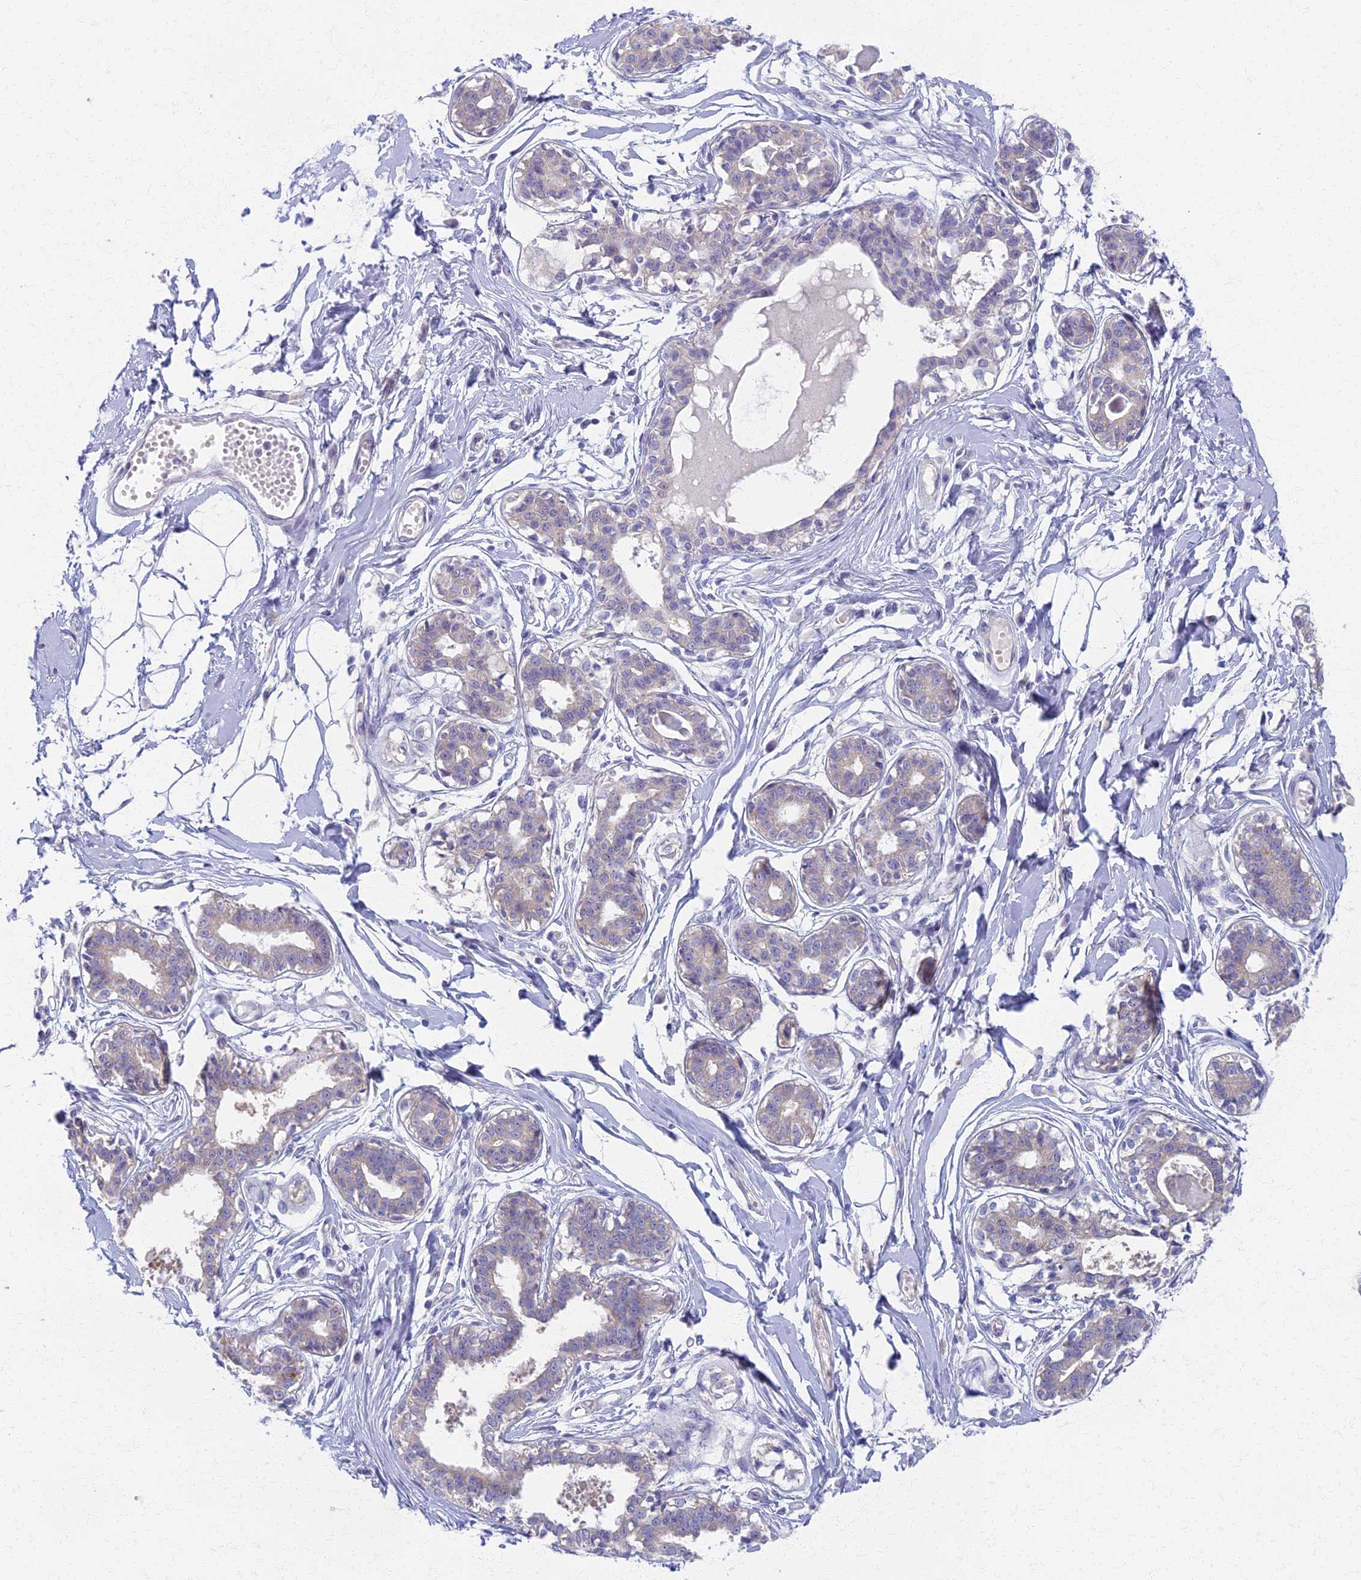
{"staining": {"intensity": "negative", "quantity": "none", "location": "none"}, "tissue": "breast", "cell_type": "Adipocytes", "image_type": "normal", "snomed": [{"axis": "morphology", "description": "Normal tissue, NOS"}, {"axis": "topography", "description": "Breast"}], "caption": "This is a photomicrograph of immunohistochemistry staining of unremarkable breast, which shows no staining in adipocytes.", "gene": "AP4E1", "patient": {"sex": "female", "age": 45}}